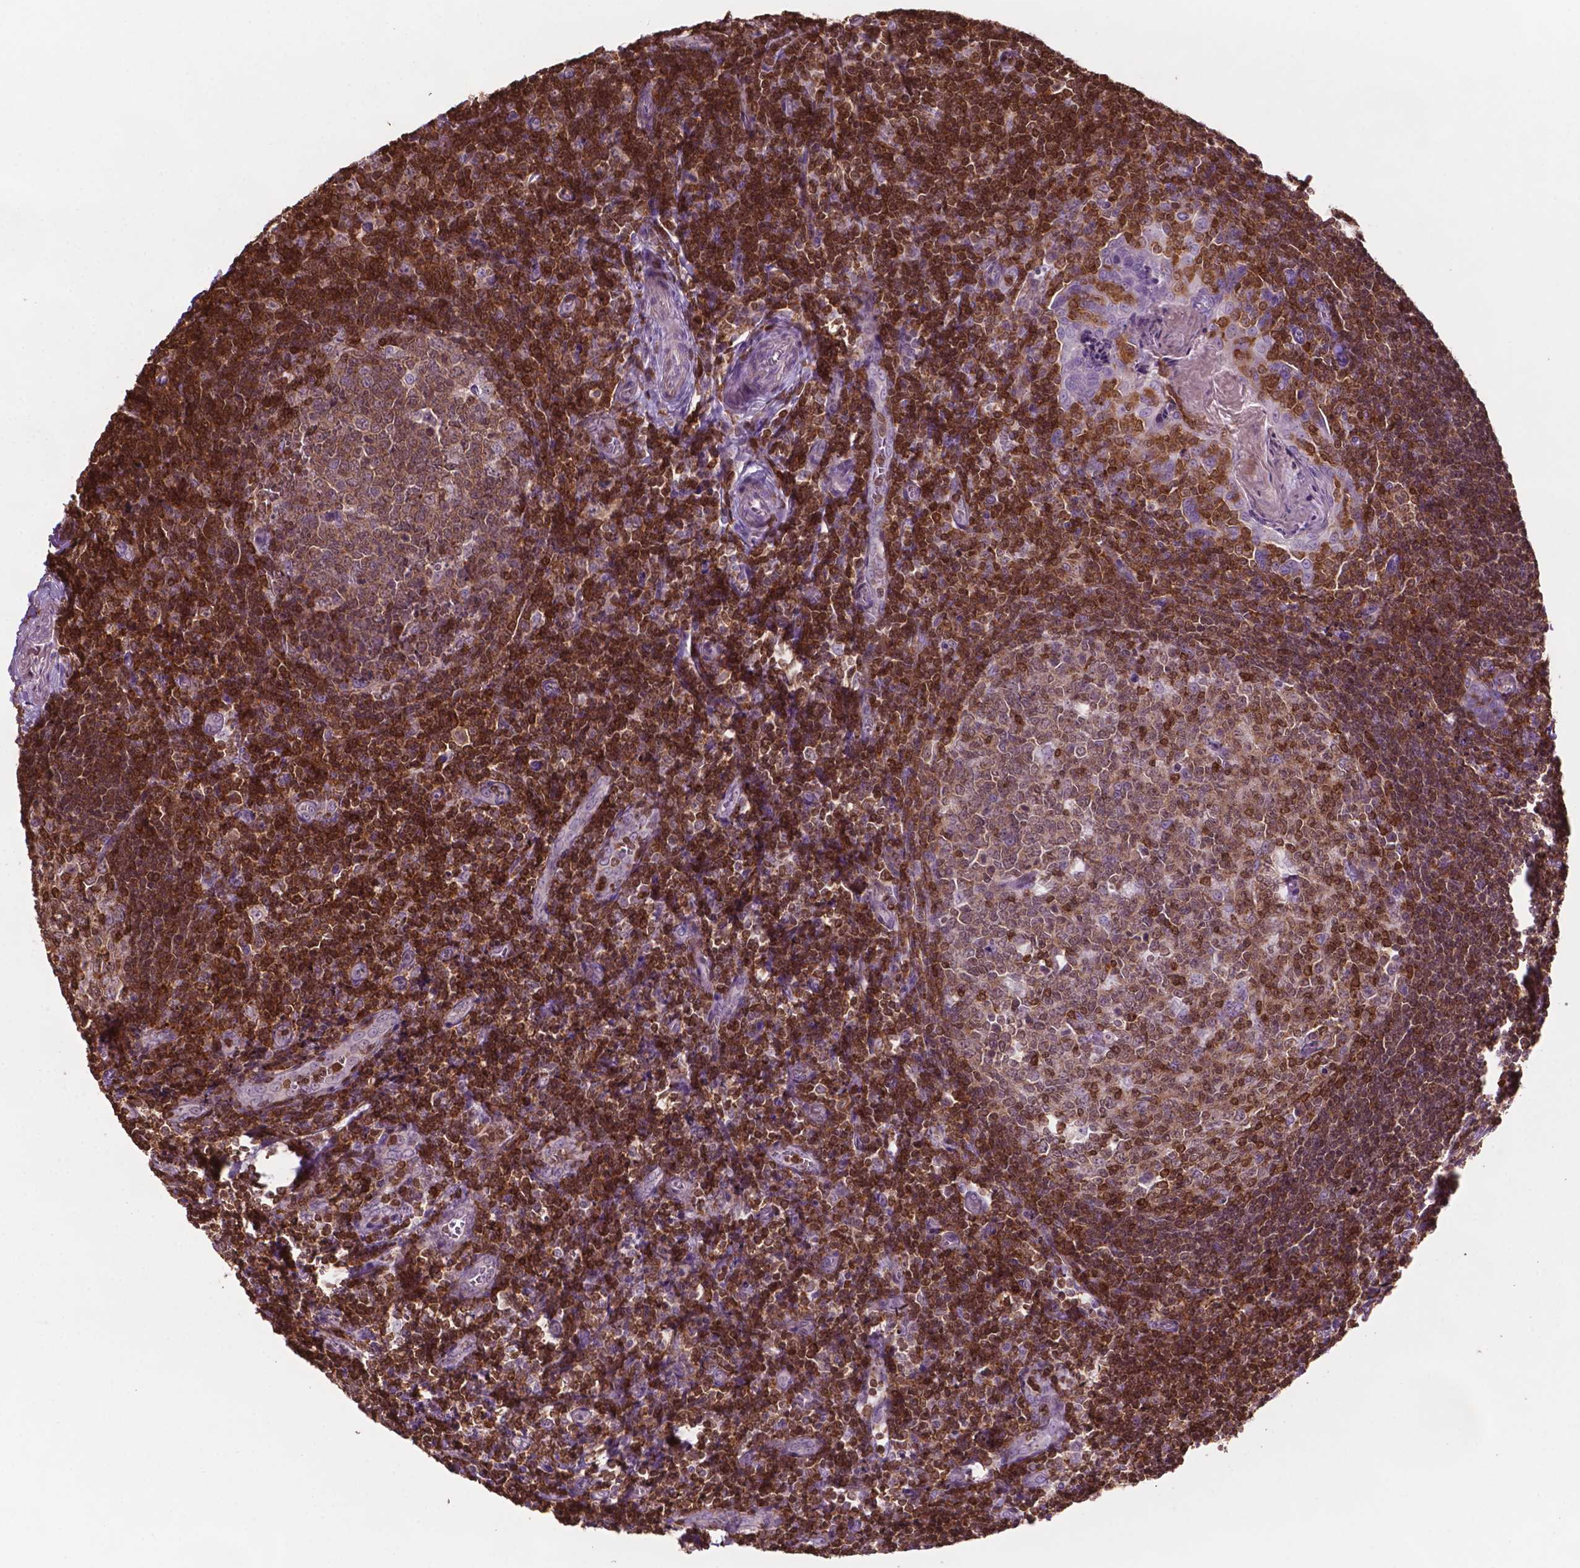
{"staining": {"intensity": "strong", "quantity": "25%-75%", "location": "cytoplasmic/membranous,nuclear"}, "tissue": "tonsil", "cell_type": "Germinal center cells", "image_type": "normal", "snomed": [{"axis": "morphology", "description": "Normal tissue, NOS"}, {"axis": "morphology", "description": "Inflammation, NOS"}, {"axis": "topography", "description": "Tonsil"}], "caption": "A brown stain labels strong cytoplasmic/membranous,nuclear positivity of a protein in germinal center cells of unremarkable human tonsil.", "gene": "TBC1D10C", "patient": {"sex": "female", "age": 31}}